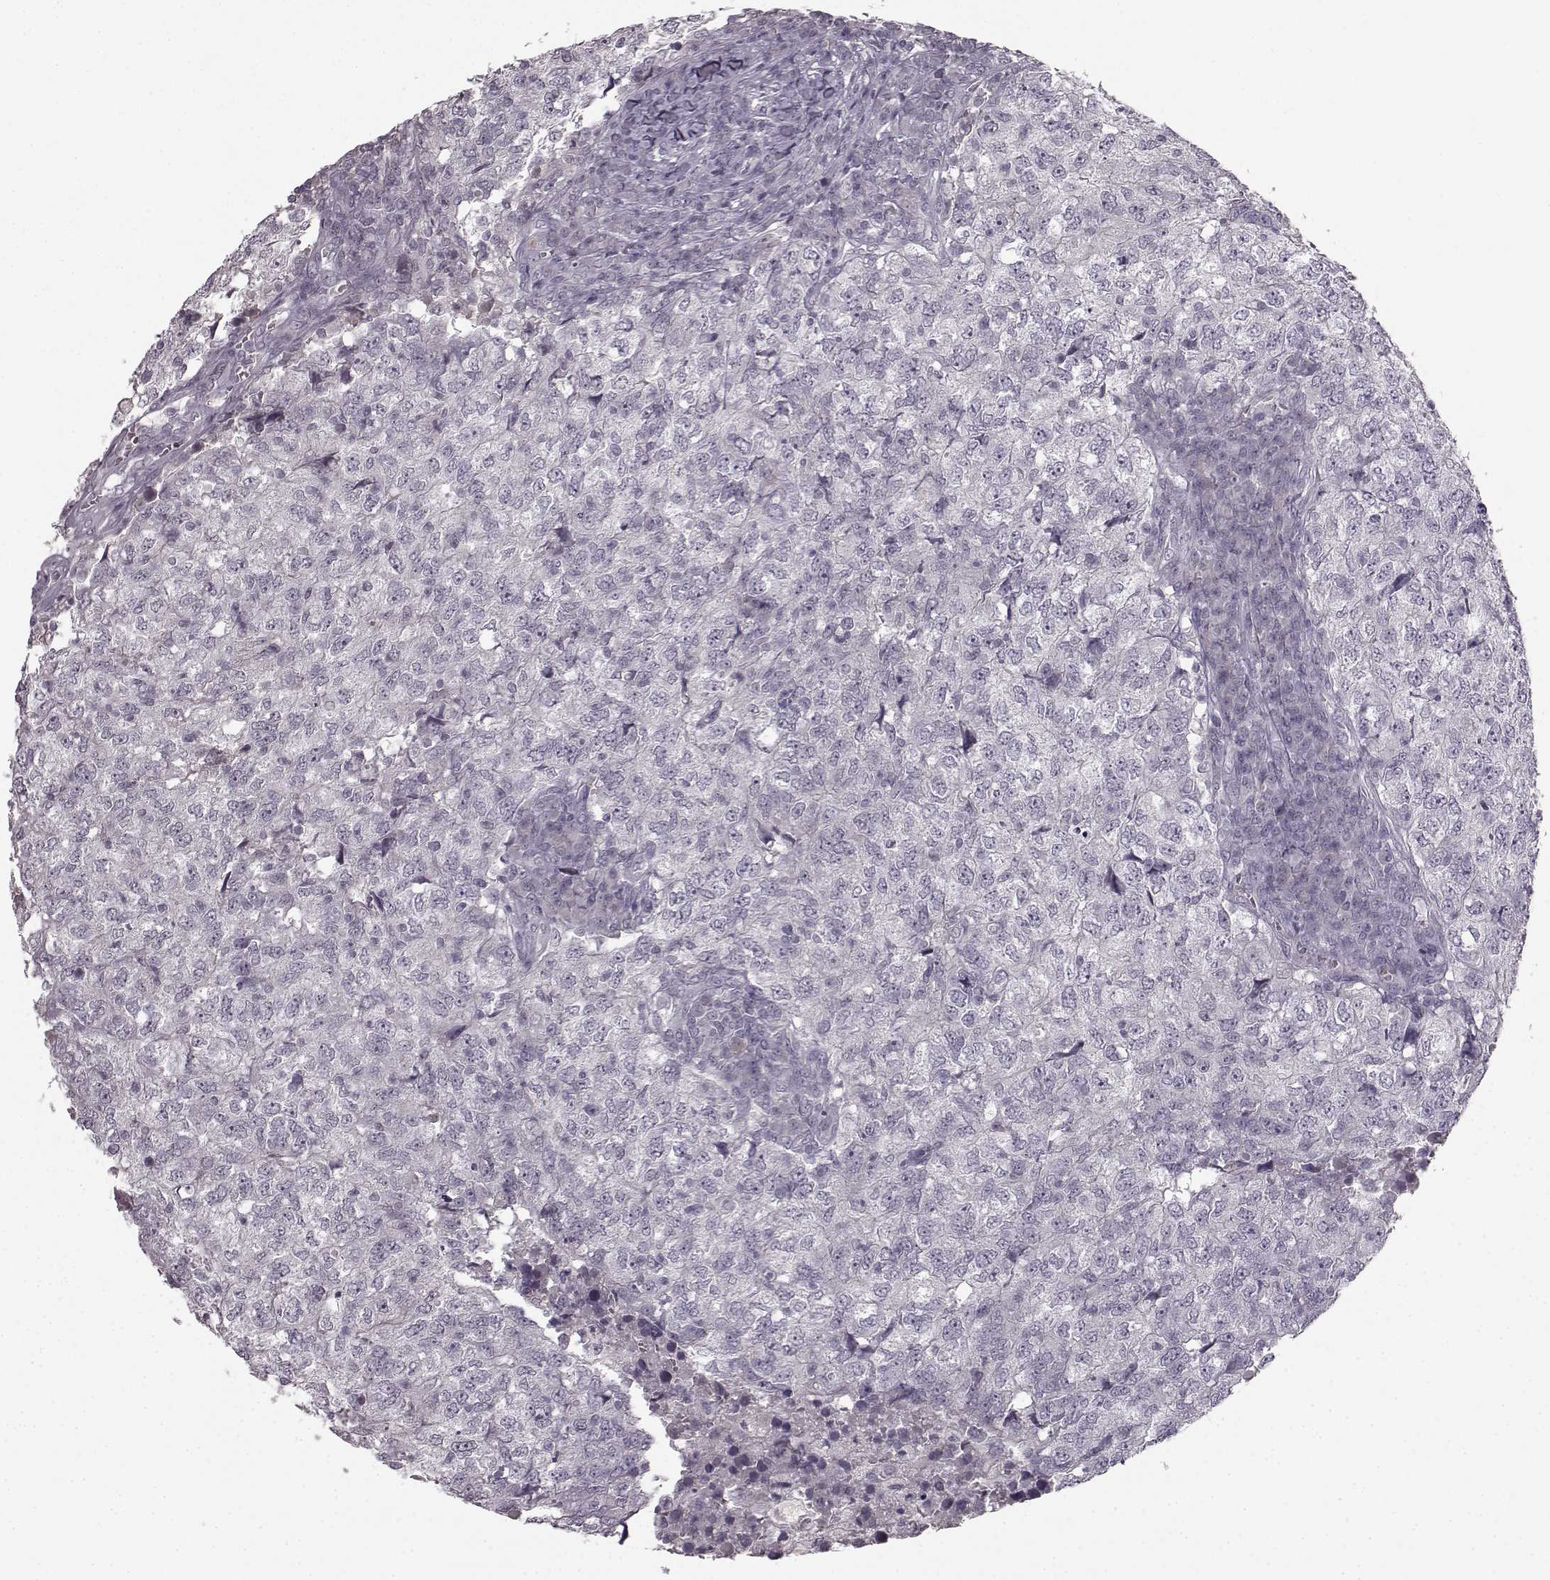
{"staining": {"intensity": "negative", "quantity": "none", "location": "none"}, "tissue": "breast cancer", "cell_type": "Tumor cells", "image_type": "cancer", "snomed": [{"axis": "morphology", "description": "Duct carcinoma"}, {"axis": "topography", "description": "Breast"}], "caption": "High power microscopy histopathology image of an immunohistochemistry (IHC) histopathology image of infiltrating ductal carcinoma (breast), revealing no significant expression in tumor cells.", "gene": "LHB", "patient": {"sex": "female", "age": 30}}